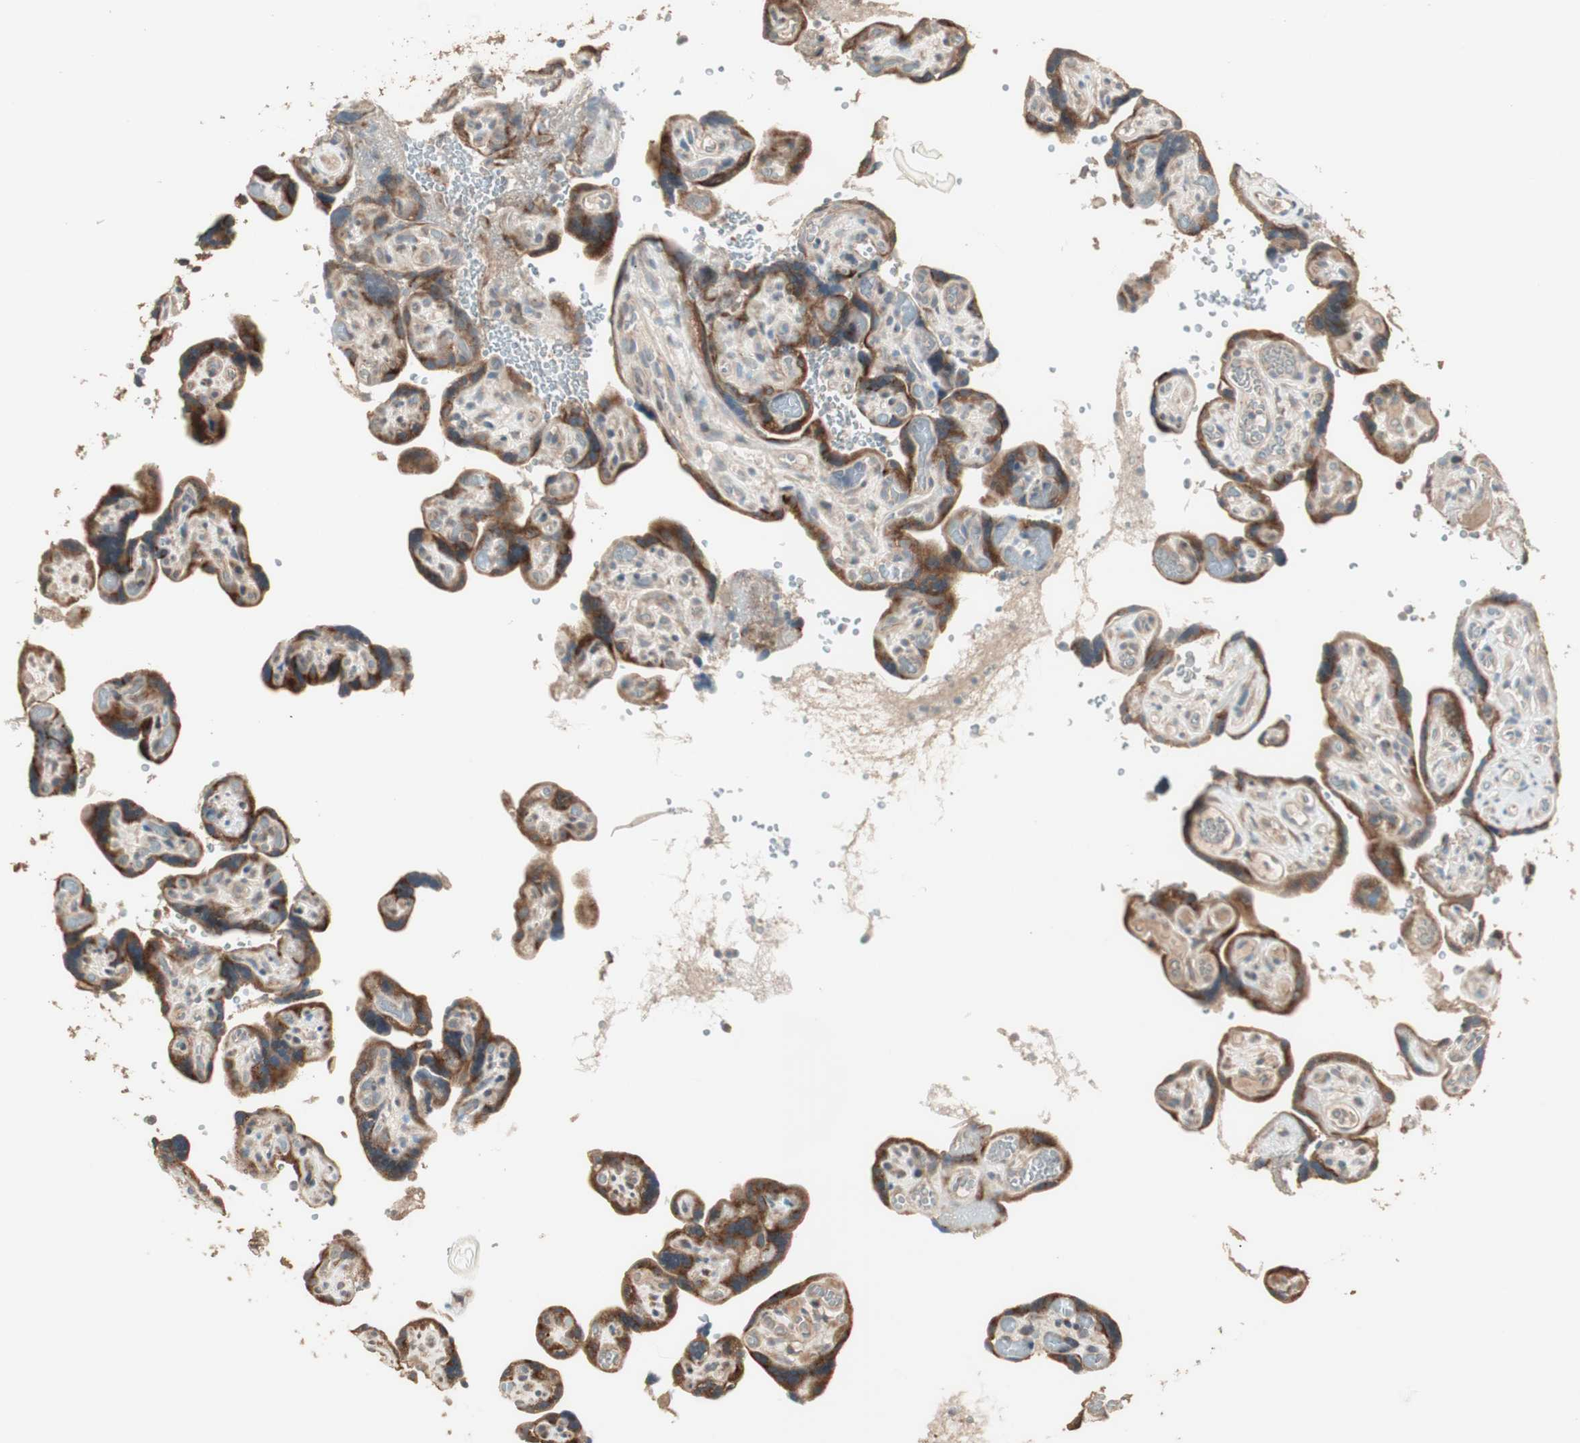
{"staining": {"intensity": "moderate", "quantity": ">75%", "location": "cytoplasmic/membranous"}, "tissue": "placenta", "cell_type": "Decidual cells", "image_type": "normal", "snomed": [{"axis": "morphology", "description": "Normal tissue, NOS"}, {"axis": "topography", "description": "Placenta"}], "caption": "IHC of benign placenta demonstrates medium levels of moderate cytoplasmic/membranous positivity in about >75% of decidual cells.", "gene": "RARRES1", "patient": {"sex": "female", "age": 30}}